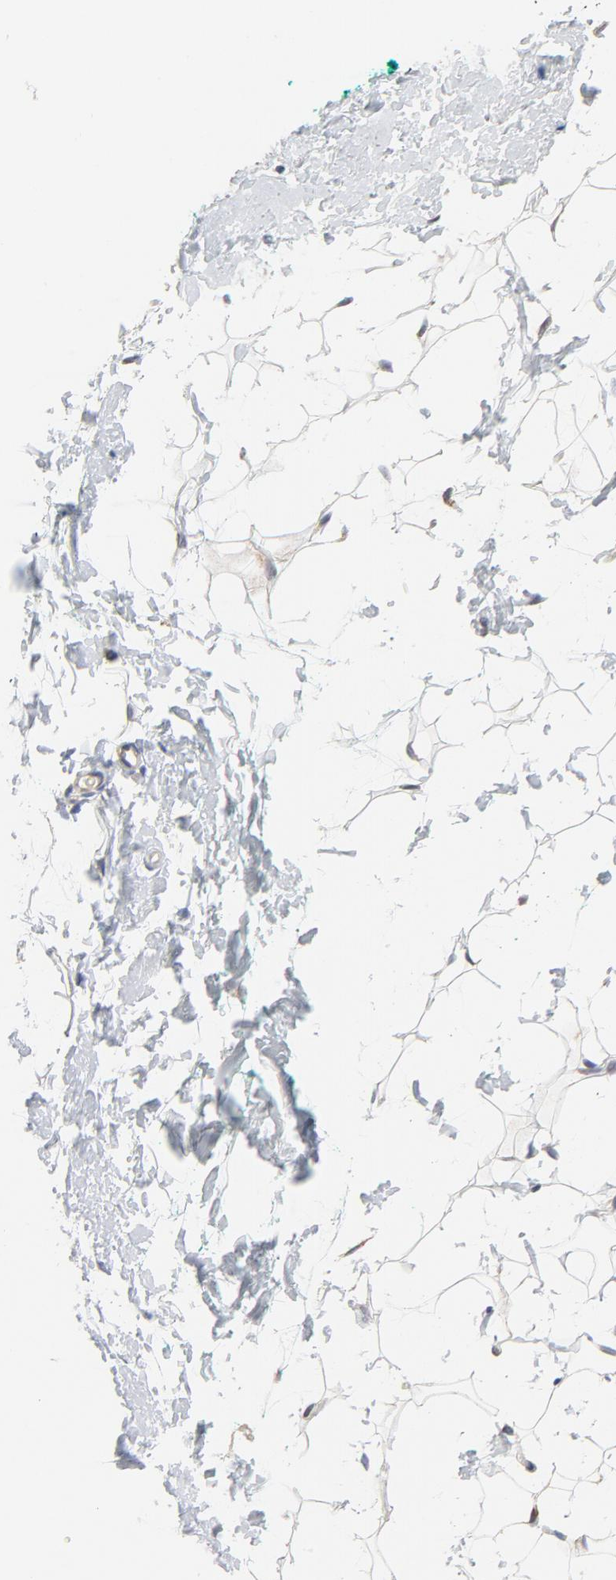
{"staining": {"intensity": "negative", "quantity": "none", "location": "none"}, "tissue": "breast", "cell_type": "Adipocytes", "image_type": "normal", "snomed": [{"axis": "morphology", "description": "Normal tissue, NOS"}, {"axis": "topography", "description": "Breast"}], "caption": "Photomicrograph shows no significant protein staining in adipocytes of benign breast. (Immunohistochemistry, brightfield microscopy, high magnification).", "gene": "RAPGEF4", "patient": {"sex": "female", "age": 52}}